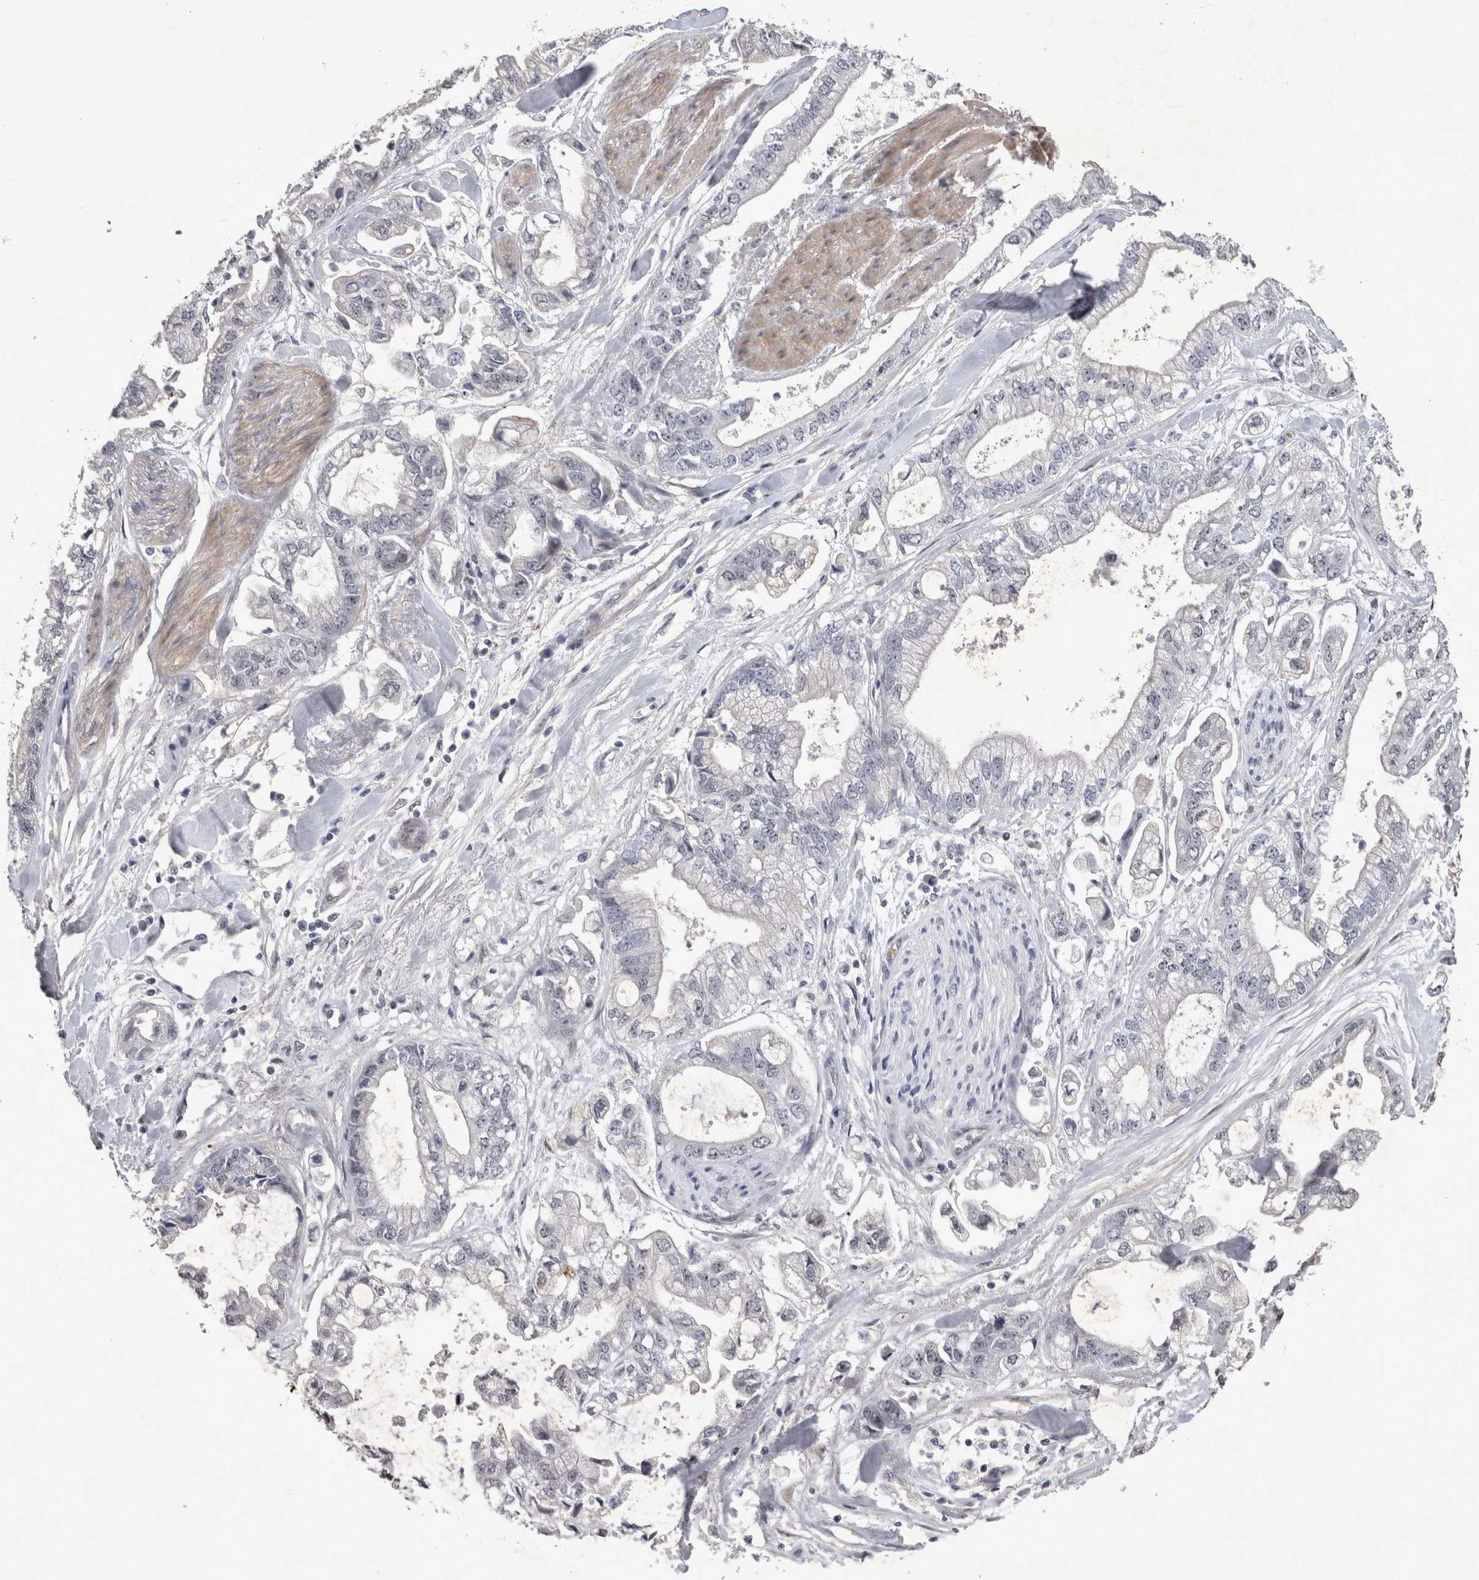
{"staining": {"intensity": "negative", "quantity": "none", "location": "none"}, "tissue": "stomach cancer", "cell_type": "Tumor cells", "image_type": "cancer", "snomed": [{"axis": "morphology", "description": "Normal tissue, NOS"}, {"axis": "morphology", "description": "Adenocarcinoma, NOS"}, {"axis": "topography", "description": "Stomach"}], "caption": "DAB (3,3'-diaminobenzidine) immunohistochemical staining of human stomach cancer exhibits no significant expression in tumor cells.", "gene": "IFI44", "patient": {"sex": "male", "age": 62}}